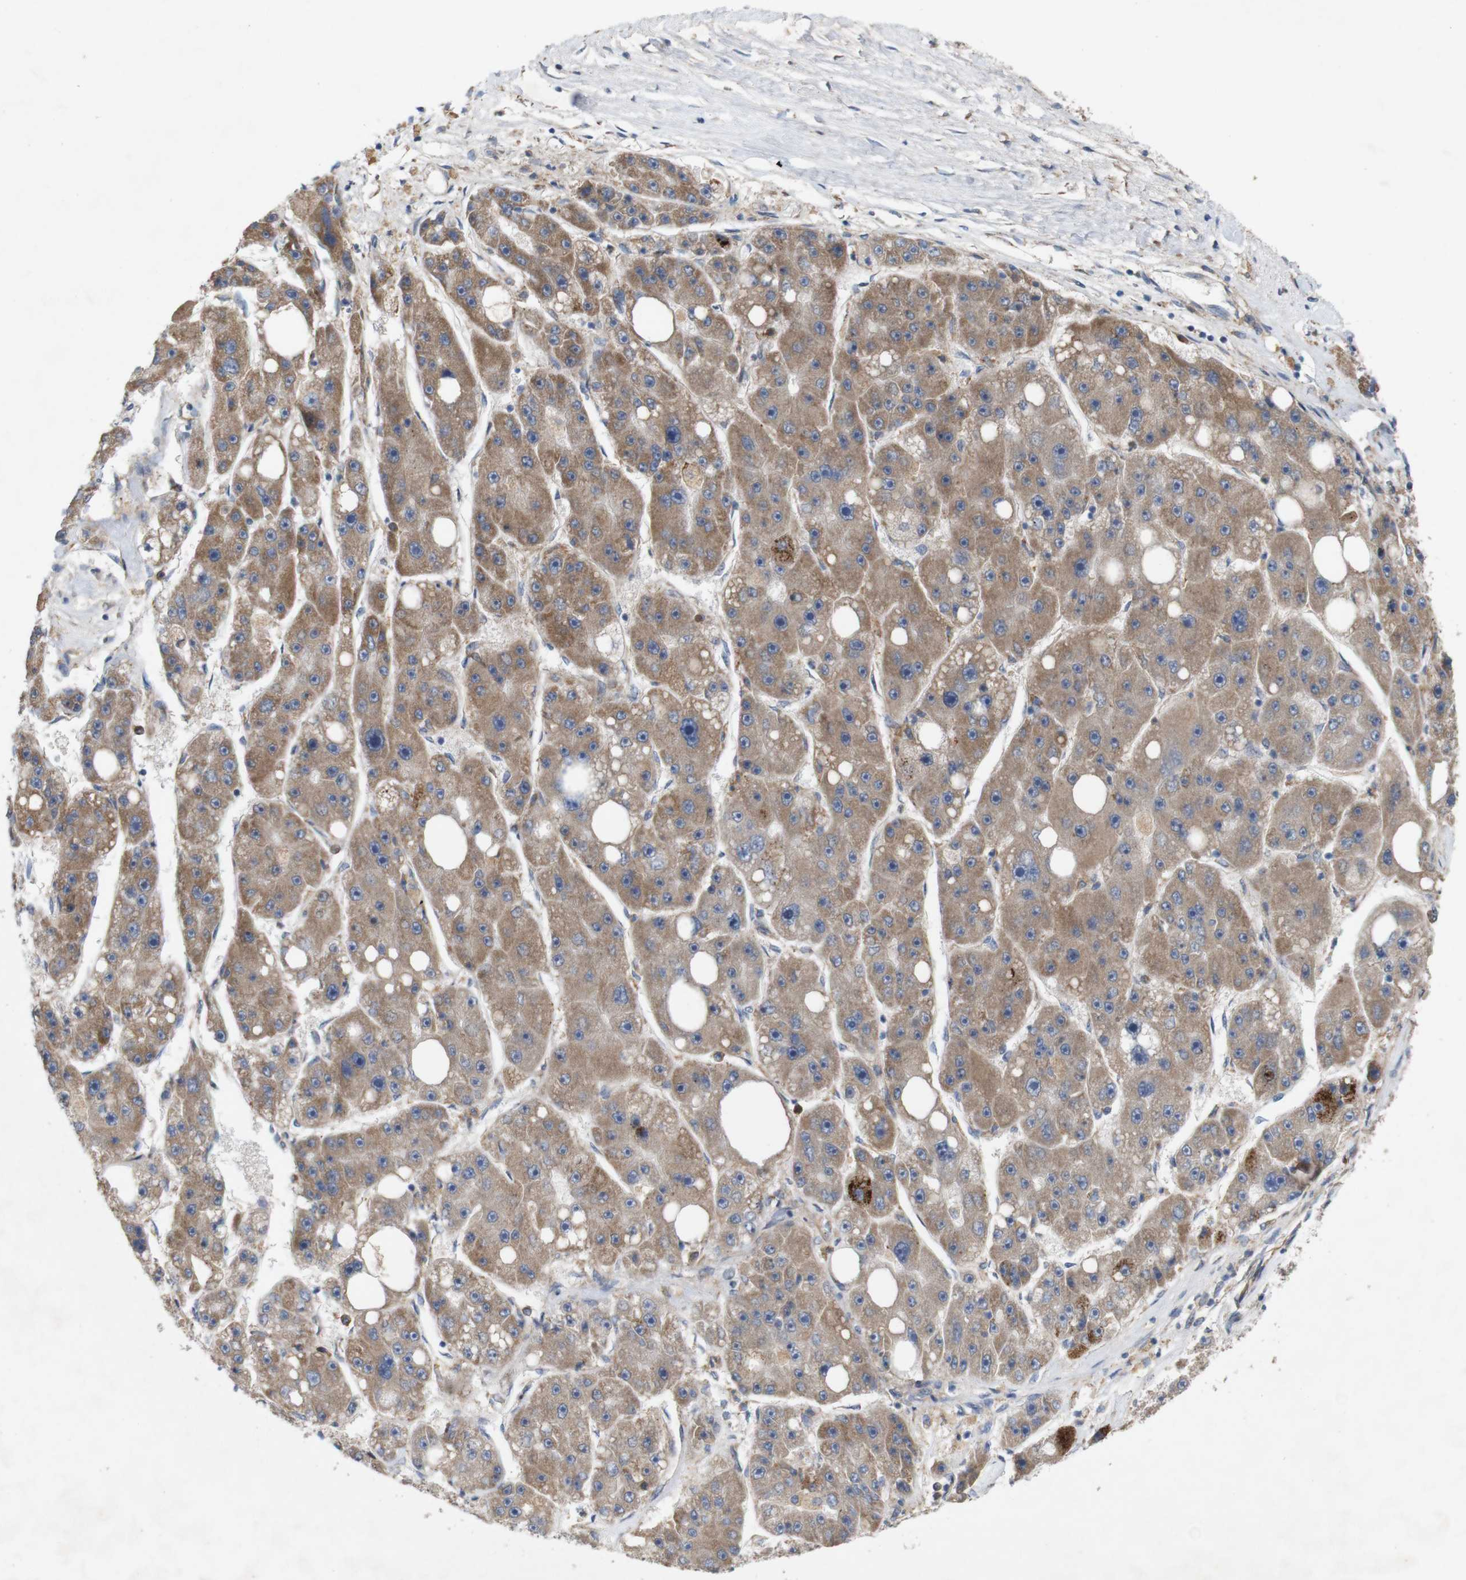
{"staining": {"intensity": "moderate", "quantity": ">75%", "location": "cytoplasmic/membranous"}, "tissue": "liver cancer", "cell_type": "Tumor cells", "image_type": "cancer", "snomed": [{"axis": "morphology", "description": "Carcinoma, Hepatocellular, NOS"}, {"axis": "topography", "description": "Liver"}], "caption": "A high-resolution histopathology image shows IHC staining of liver hepatocellular carcinoma, which demonstrates moderate cytoplasmic/membranous expression in about >75% of tumor cells.", "gene": "SIGLEC8", "patient": {"sex": "female", "age": 61}}